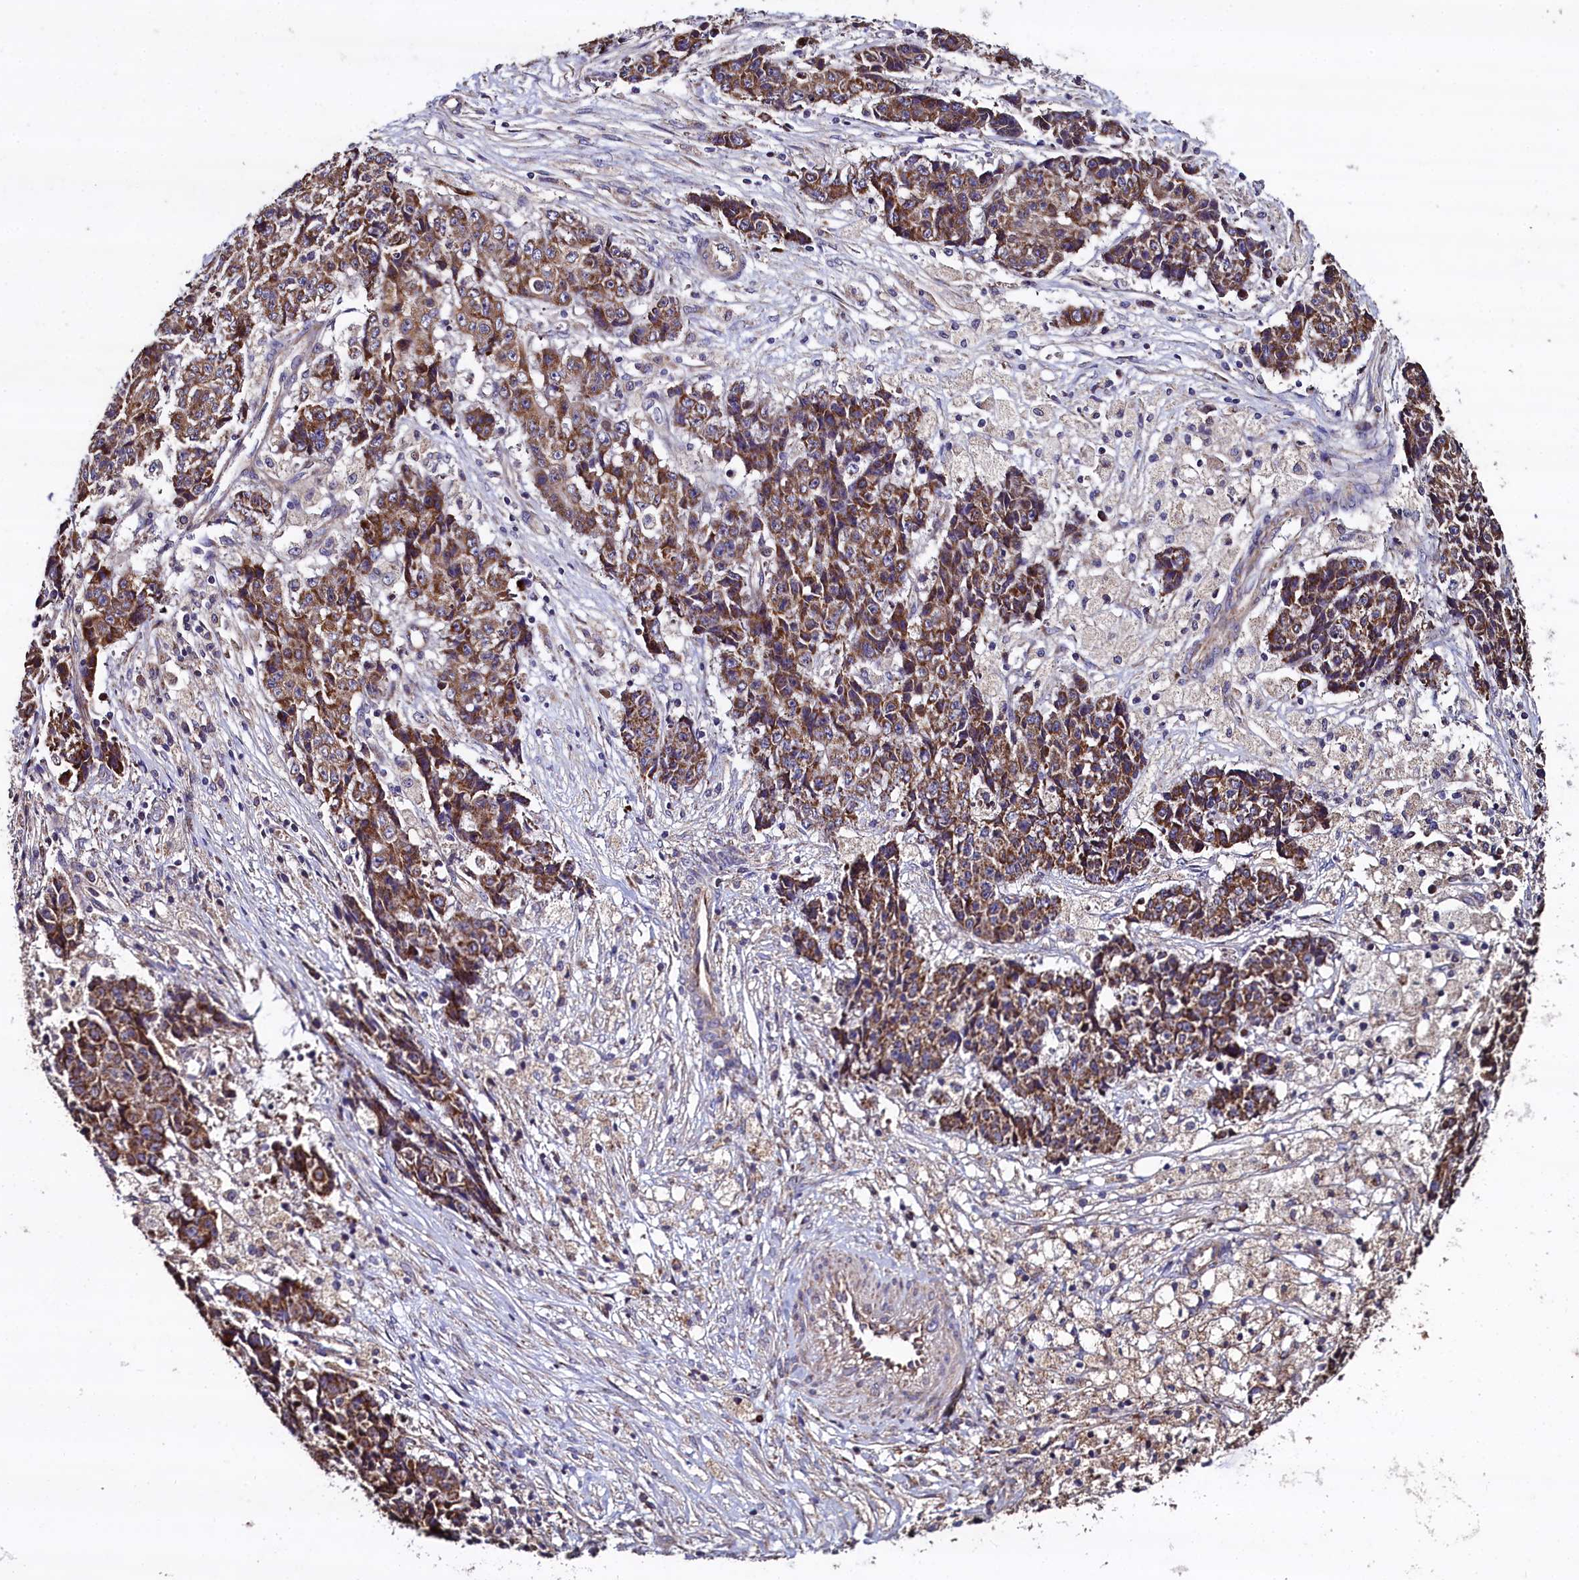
{"staining": {"intensity": "strong", "quantity": ">75%", "location": "cytoplasmic/membranous"}, "tissue": "ovarian cancer", "cell_type": "Tumor cells", "image_type": "cancer", "snomed": [{"axis": "morphology", "description": "Carcinoma, endometroid"}, {"axis": "topography", "description": "Ovary"}], "caption": "Ovarian cancer (endometroid carcinoma) stained with immunohistochemistry demonstrates strong cytoplasmic/membranous staining in approximately >75% of tumor cells. (DAB (3,3'-diaminobenzidine) IHC, brown staining for protein, blue staining for nuclei).", "gene": "COQ9", "patient": {"sex": "female", "age": 42}}